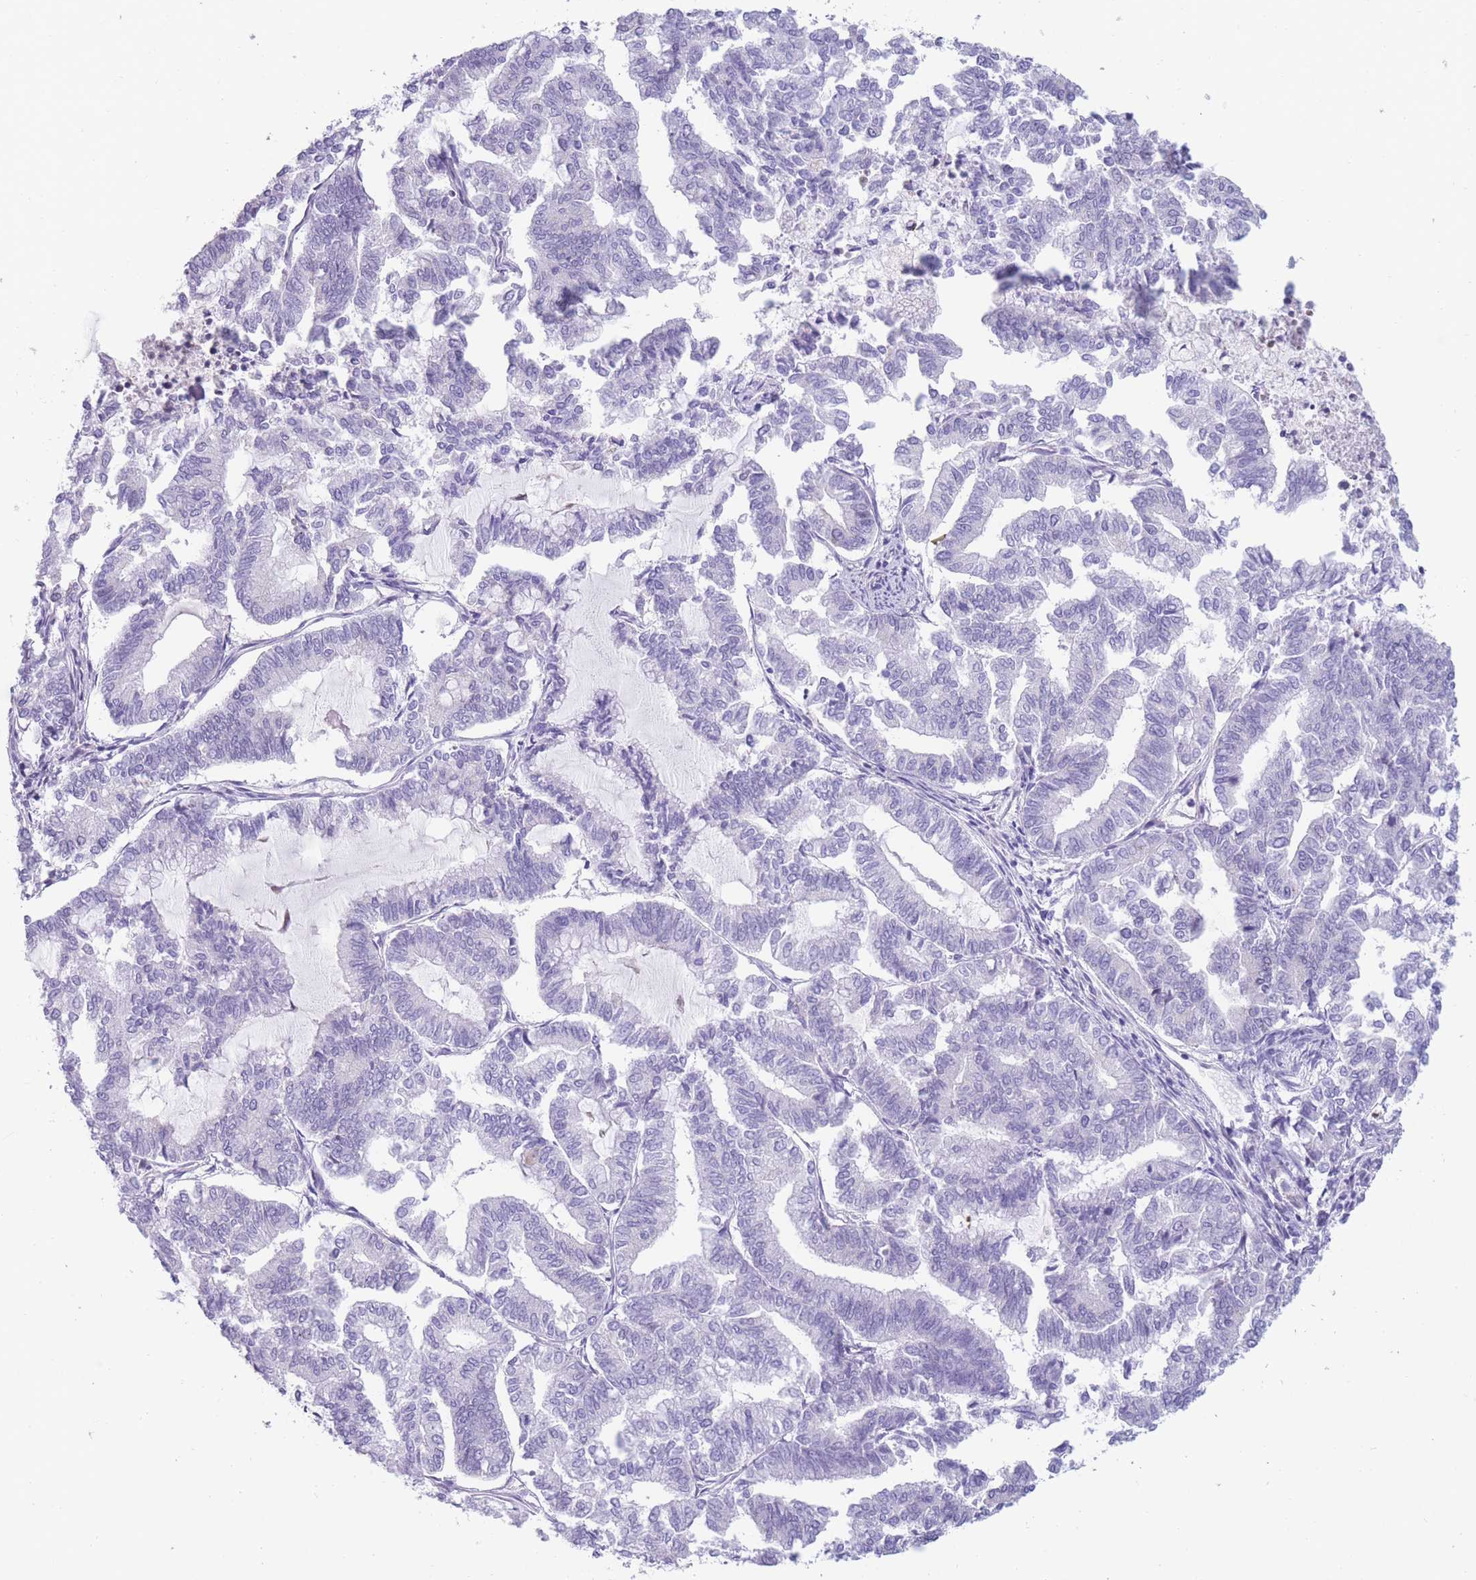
{"staining": {"intensity": "negative", "quantity": "none", "location": "none"}, "tissue": "endometrial cancer", "cell_type": "Tumor cells", "image_type": "cancer", "snomed": [{"axis": "morphology", "description": "Adenocarcinoma, NOS"}, {"axis": "topography", "description": "Endometrium"}], "caption": "Immunohistochemistry (IHC) of adenocarcinoma (endometrial) demonstrates no positivity in tumor cells.", "gene": "COL27A1", "patient": {"sex": "female", "age": 79}}